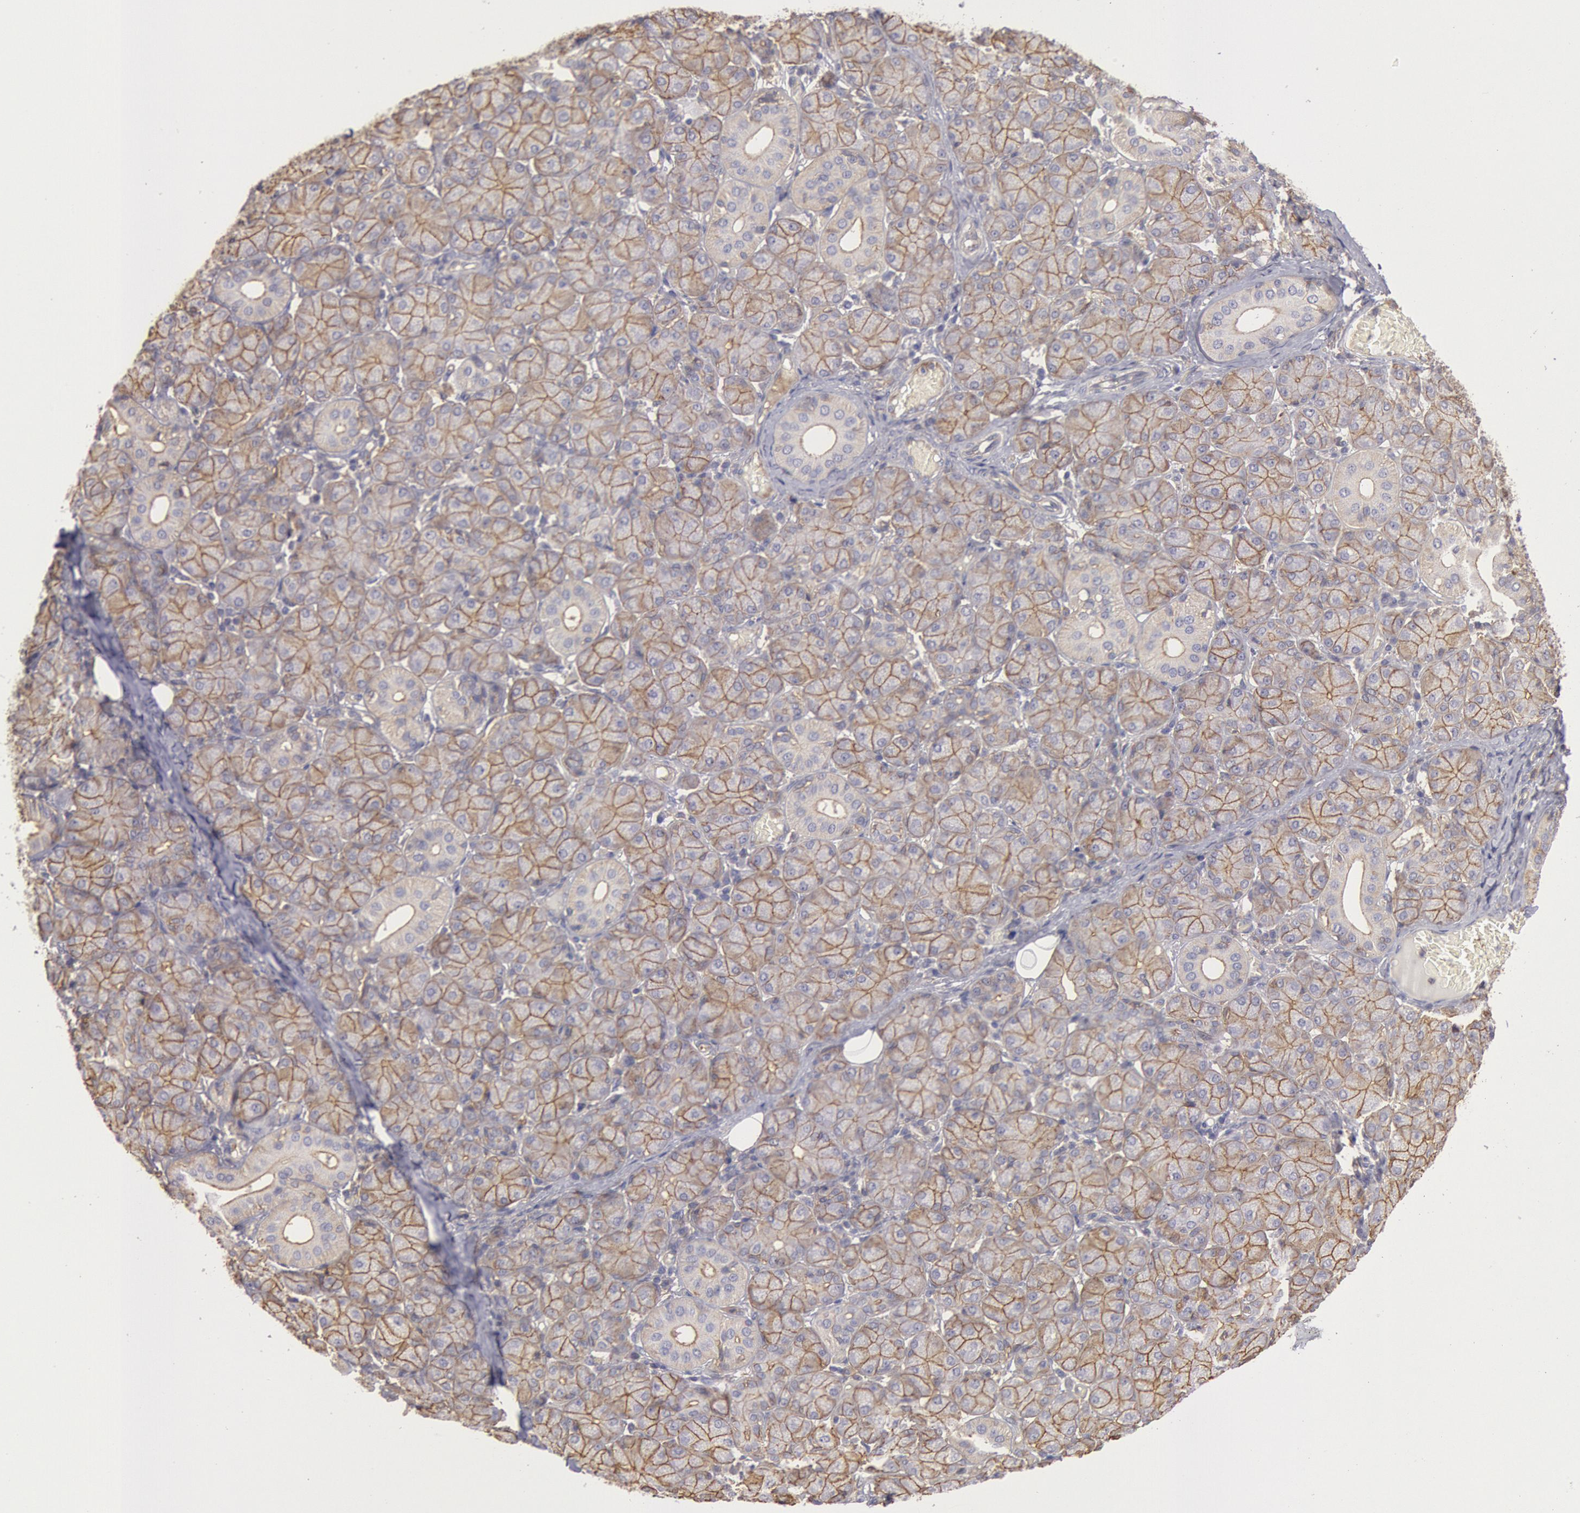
{"staining": {"intensity": "moderate", "quantity": ">75%", "location": "cytoplasmic/membranous"}, "tissue": "salivary gland", "cell_type": "Glandular cells", "image_type": "normal", "snomed": [{"axis": "morphology", "description": "Normal tissue, NOS"}, {"axis": "topography", "description": "Salivary gland"}], "caption": "Glandular cells demonstrate medium levels of moderate cytoplasmic/membranous positivity in approximately >75% of cells in unremarkable salivary gland. The staining is performed using DAB (3,3'-diaminobenzidine) brown chromogen to label protein expression. The nuclei are counter-stained blue using hematoxylin.", "gene": "SNAP23", "patient": {"sex": "female", "age": 24}}